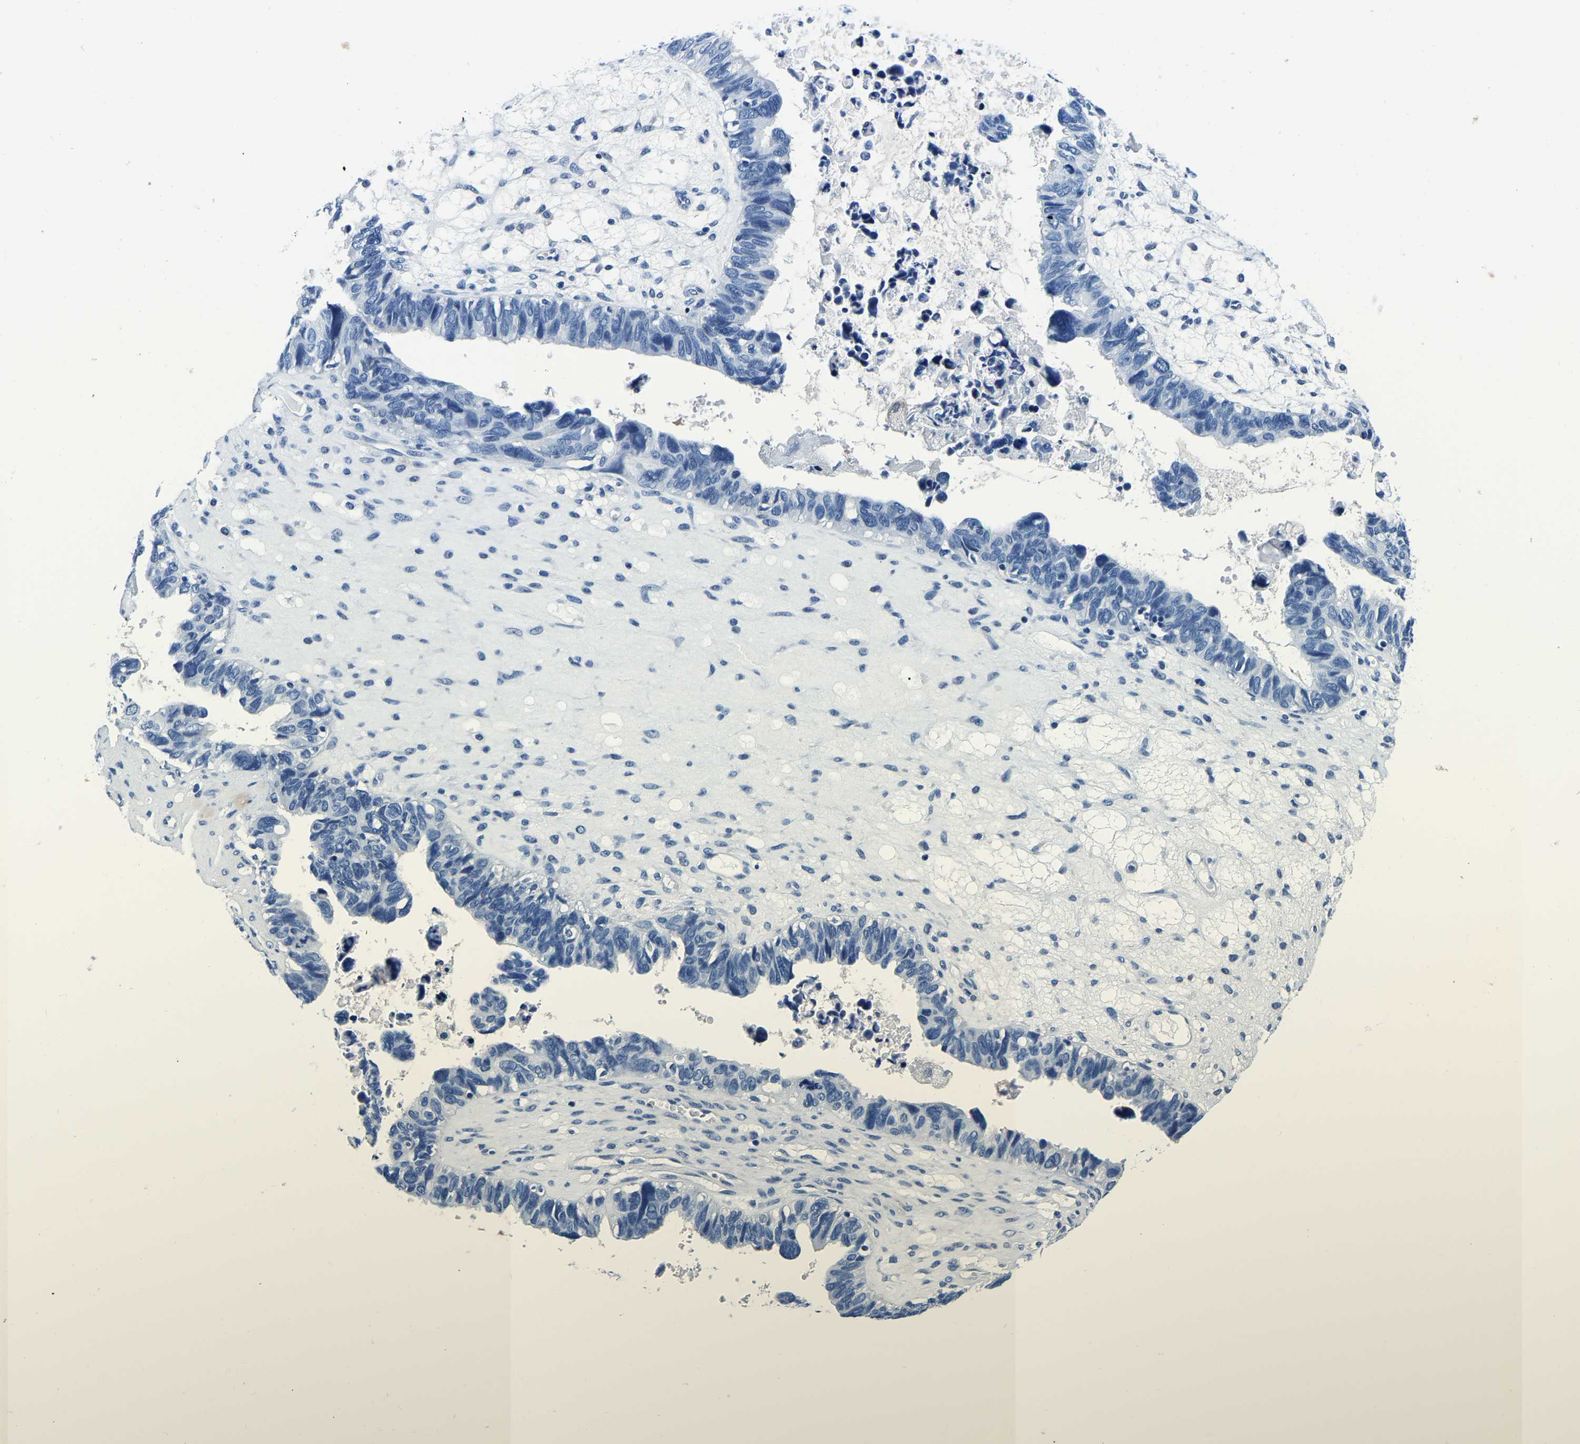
{"staining": {"intensity": "negative", "quantity": "none", "location": "none"}, "tissue": "ovarian cancer", "cell_type": "Tumor cells", "image_type": "cancer", "snomed": [{"axis": "morphology", "description": "Cystadenocarcinoma, serous, NOS"}, {"axis": "topography", "description": "Ovary"}], "caption": "DAB immunohistochemical staining of human ovarian cancer displays no significant staining in tumor cells.", "gene": "ACO1", "patient": {"sex": "female", "age": 79}}